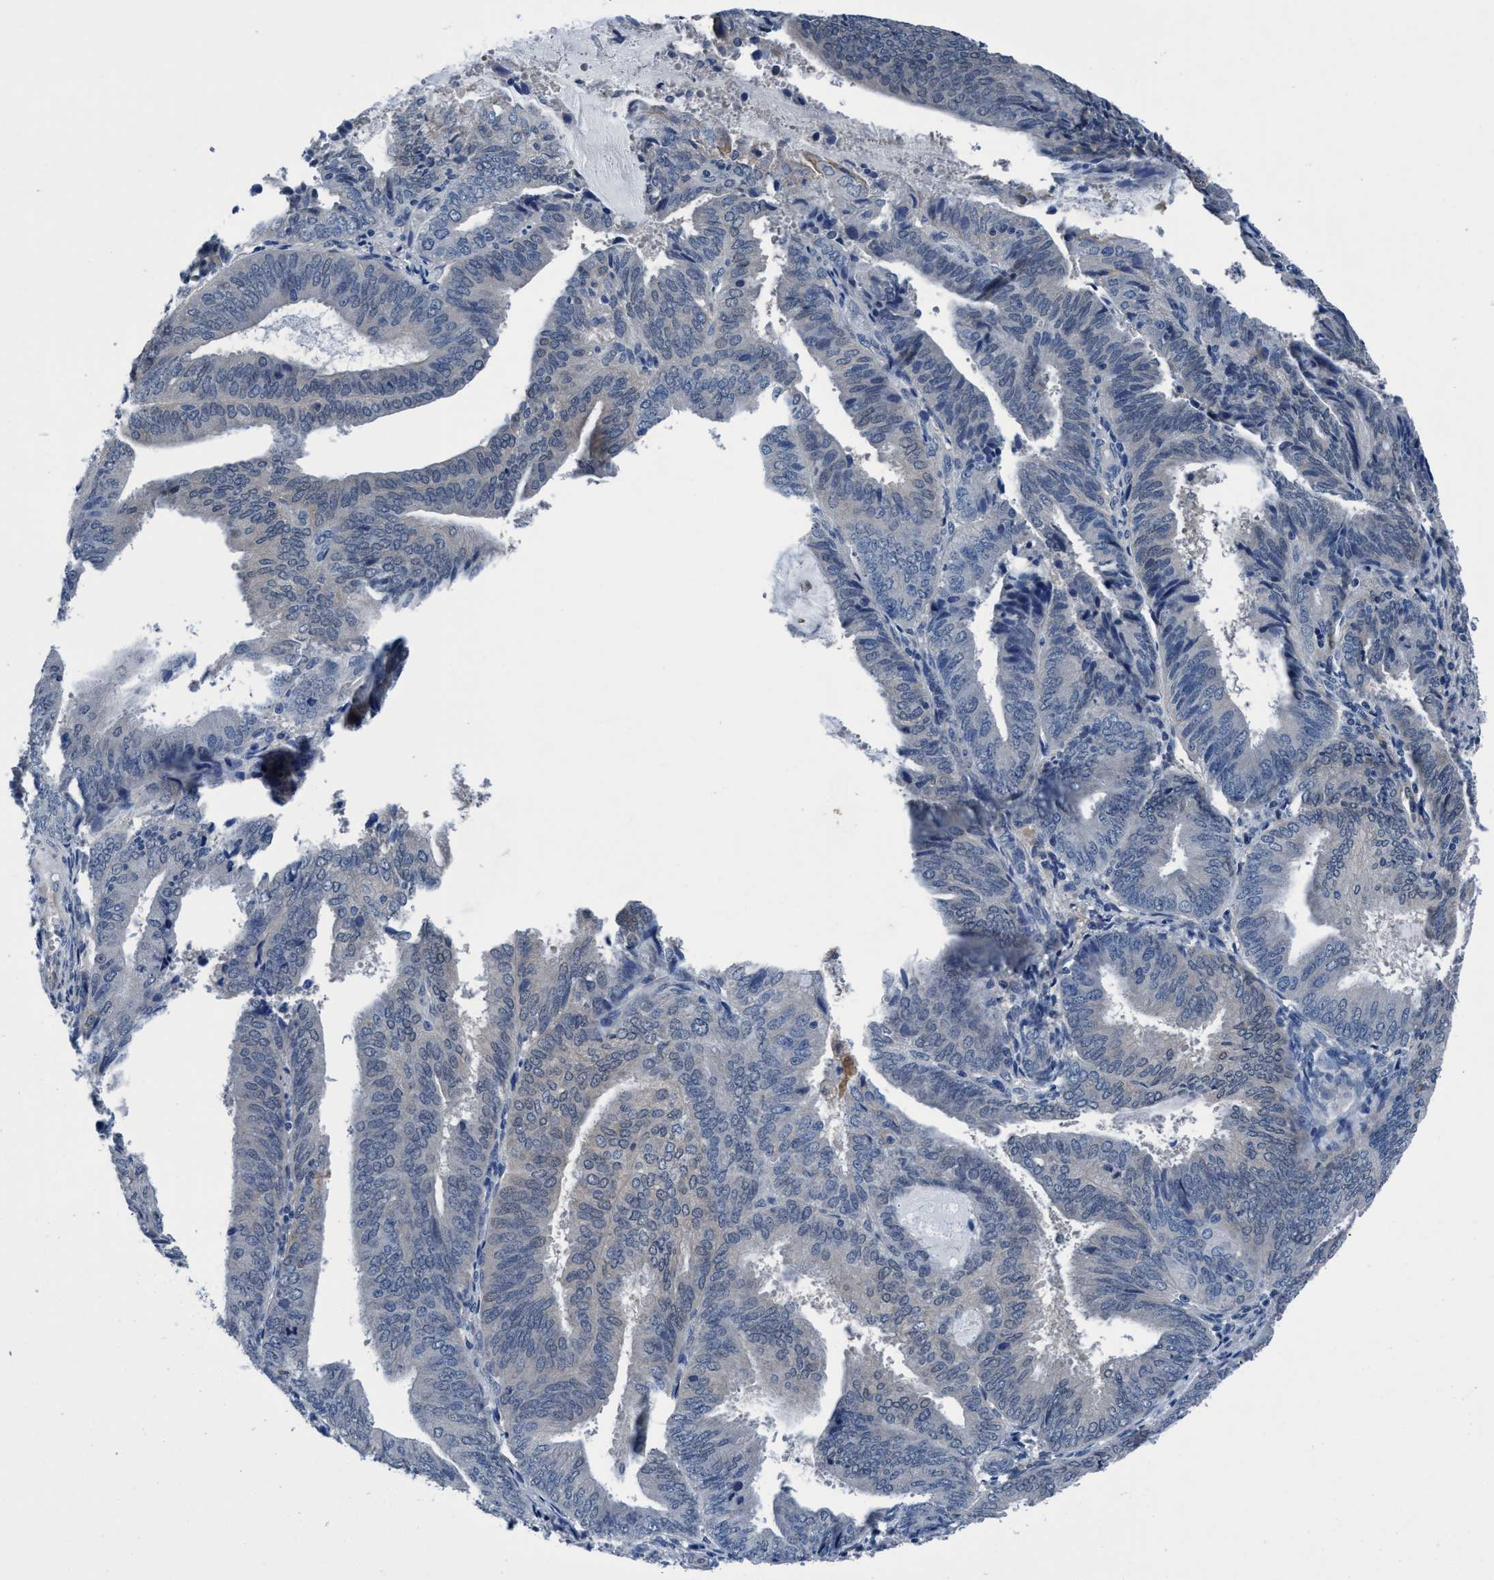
{"staining": {"intensity": "negative", "quantity": "none", "location": "none"}, "tissue": "endometrial cancer", "cell_type": "Tumor cells", "image_type": "cancer", "snomed": [{"axis": "morphology", "description": "Adenocarcinoma, NOS"}, {"axis": "topography", "description": "Endometrium"}], "caption": "Immunohistochemical staining of endometrial cancer reveals no significant staining in tumor cells.", "gene": "TMEM94", "patient": {"sex": "female", "age": 81}}